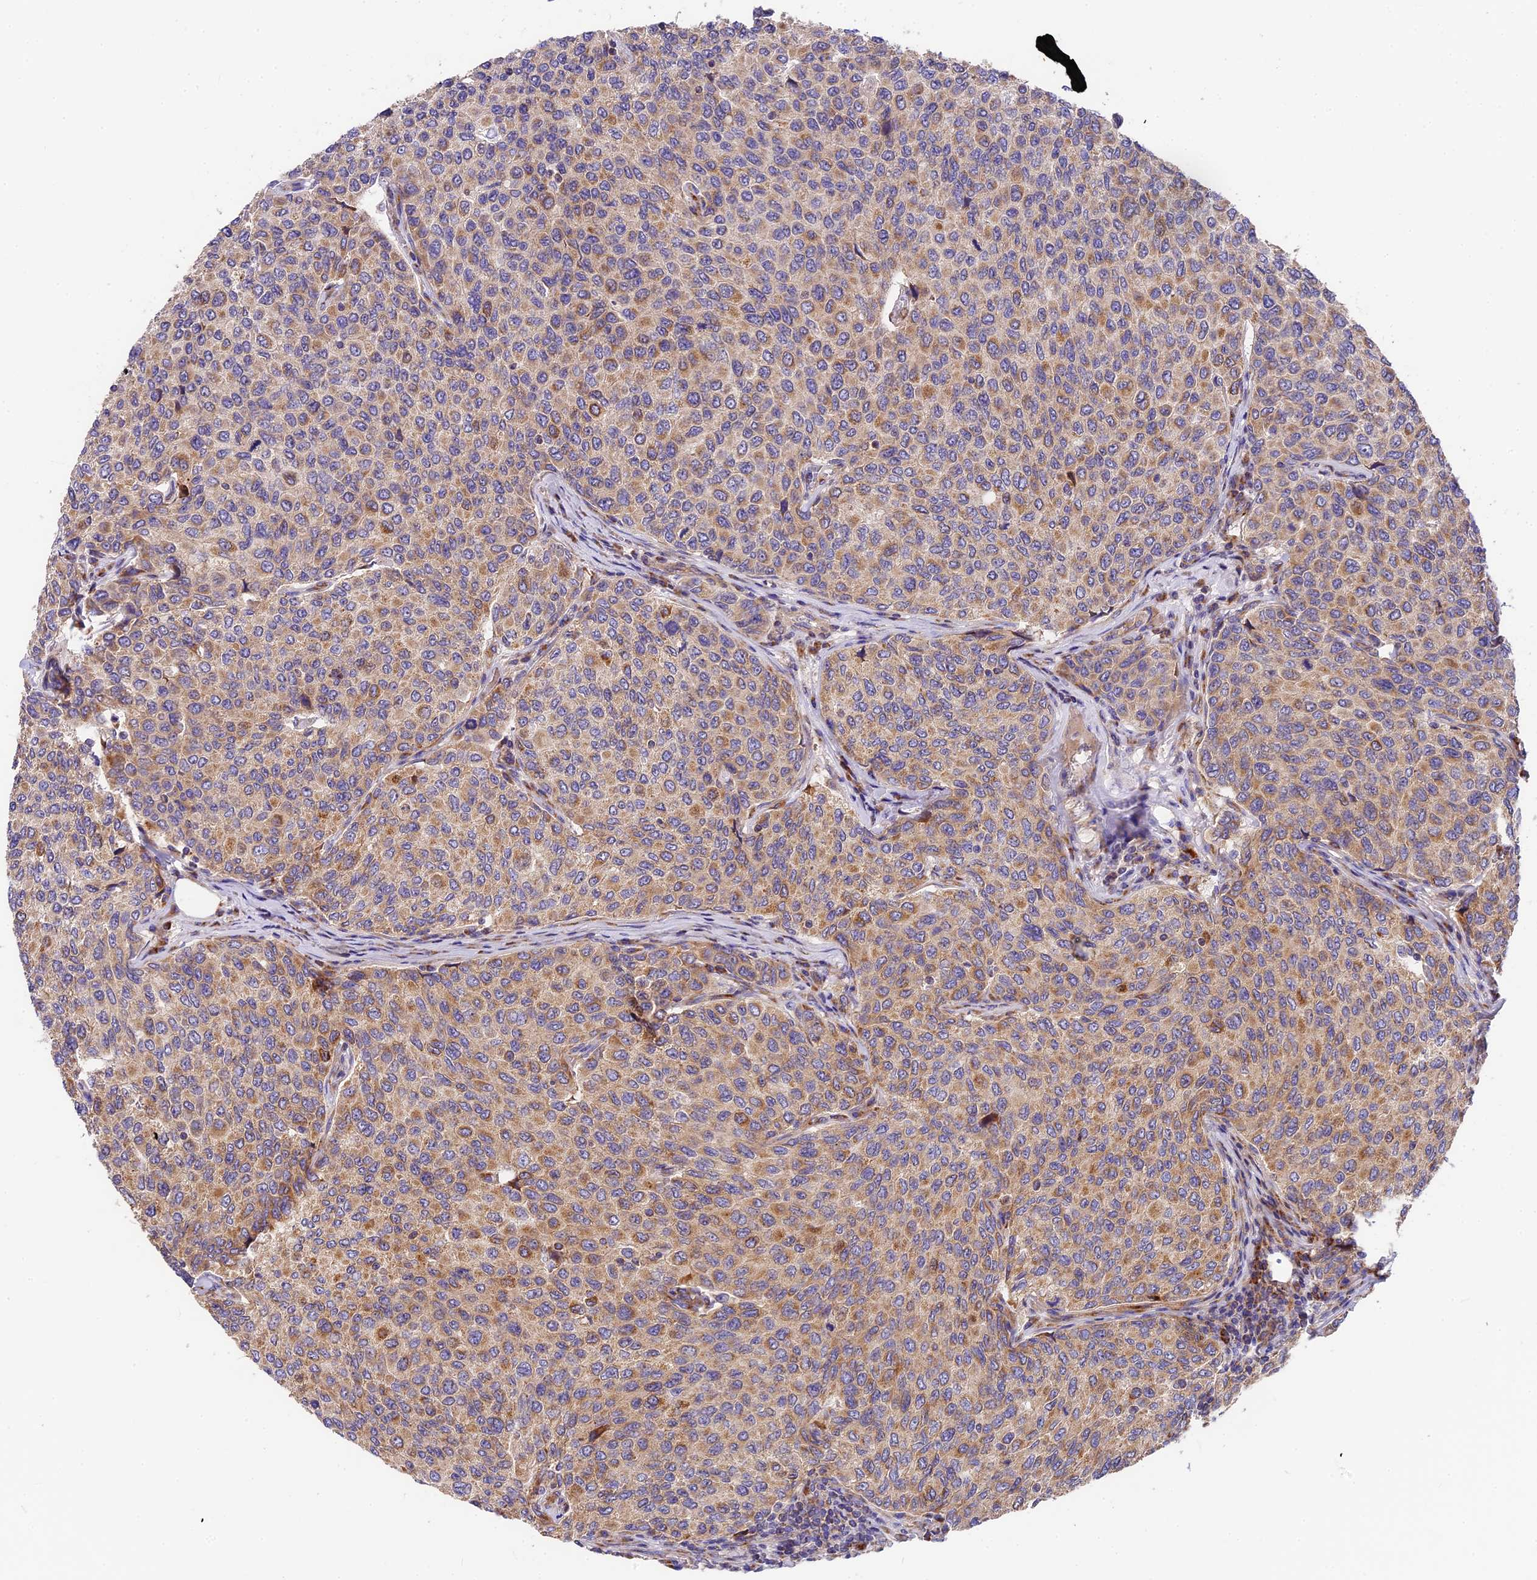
{"staining": {"intensity": "moderate", "quantity": "25%-75%", "location": "cytoplasmic/membranous"}, "tissue": "breast cancer", "cell_type": "Tumor cells", "image_type": "cancer", "snomed": [{"axis": "morphology", "description": "Duct carcinoma"}, {"axis": "topography", "description": "Breast"}], "caption": "A photomicrograph of human breast cancer (infiltrating ductal carcinoma) stained for a protein displays moderate cytoplasmic/membranous brown staining in tumor cells.", "gene": "MRAS", "patient": {"sex": "female", "age": 55}}